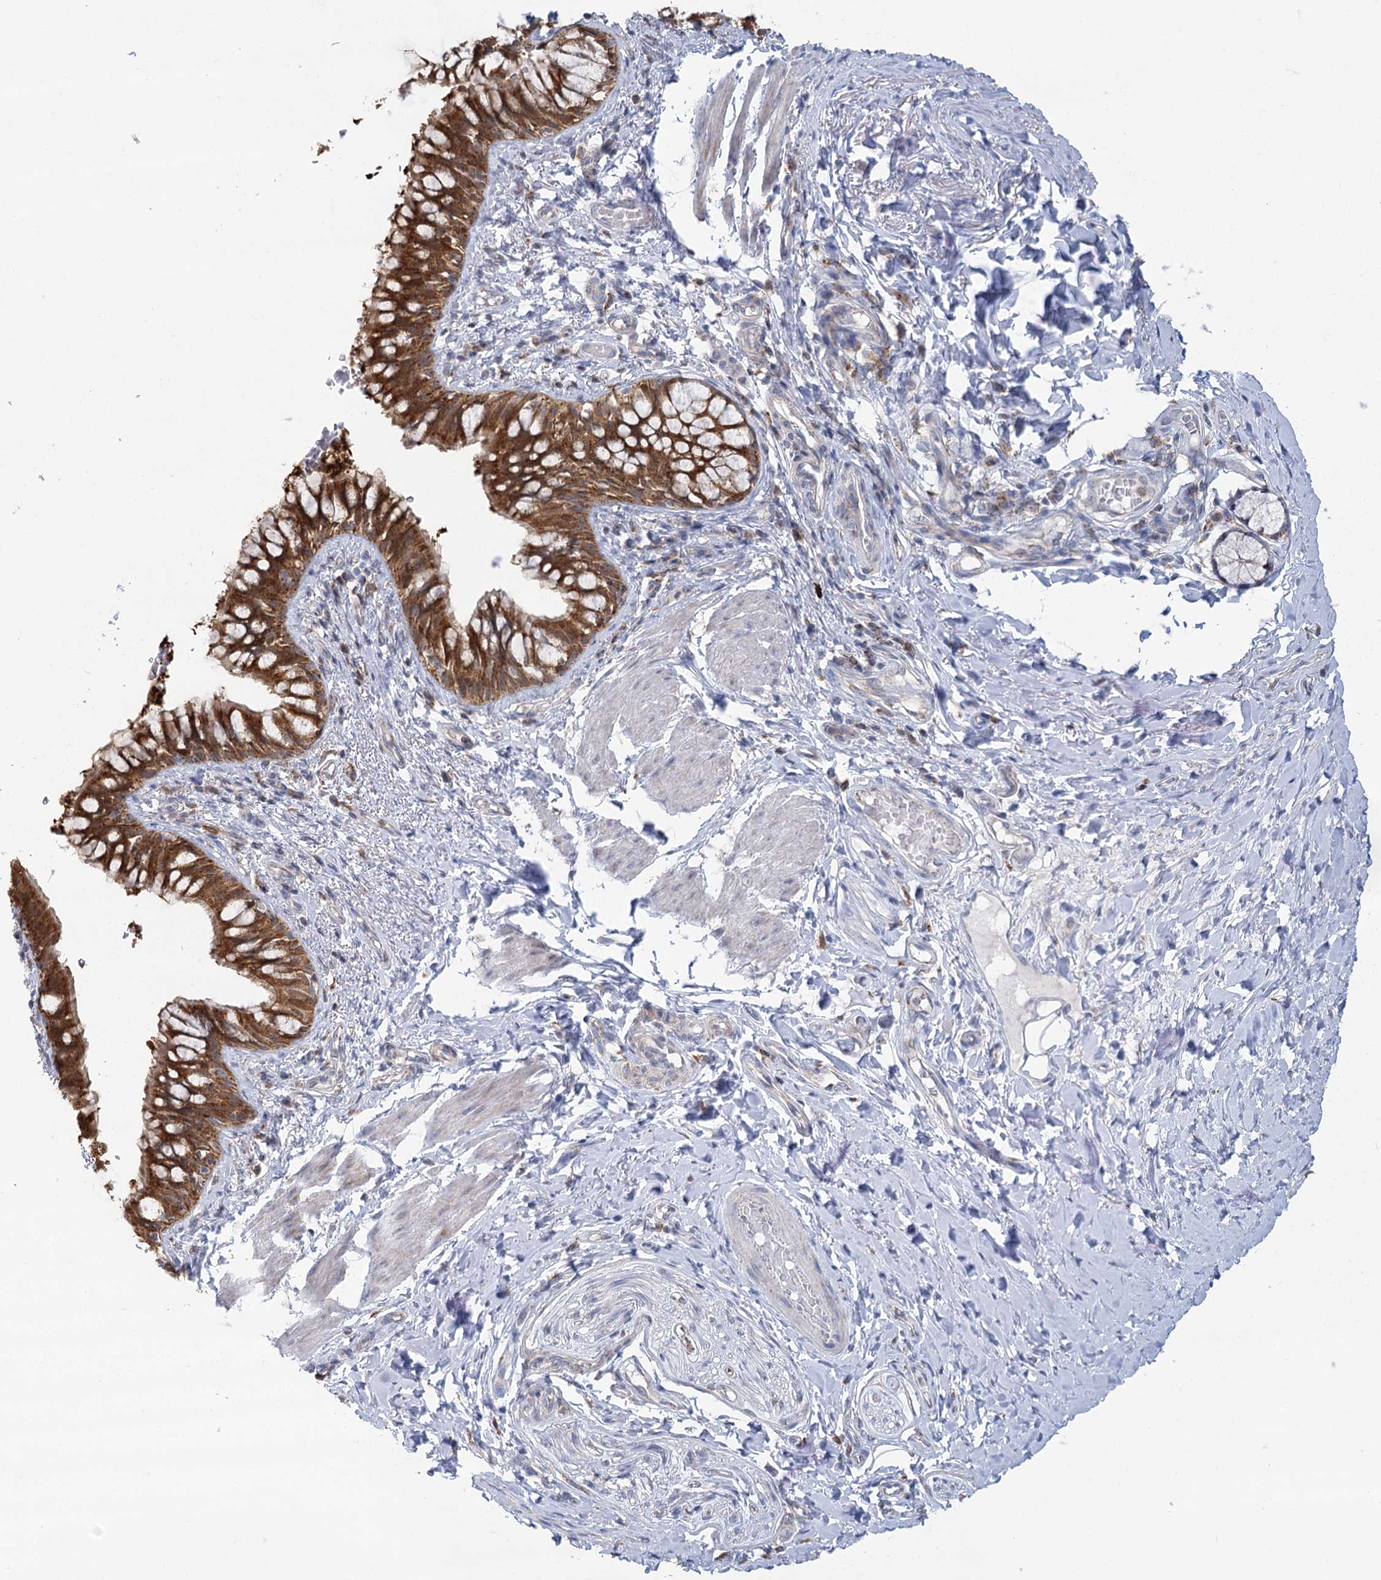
{"staining": {"intensity": "strong", "quantity": ">75%", "location": "cytoplasmic/membranous"}, "tissue": "bronchus", "cell_type": "Respiratory epithelial cells", "image_type": "normal", "snomed": [{"axis": "morphology", "description": "Normal tissue, NOS"}, {"axis": "topography", "description": "Cartilage tissue"}, {"axis": "topography", "description": "Bronchus"}], "caption": "Brown immunohistochemical staining in benign human bronchus shows strong cytoplasmic/membranous expression in approximately >75% of respiratory epithelial cells.", "gene": "TAS1R1", "patient": {"sex": "female", "age": 36}}